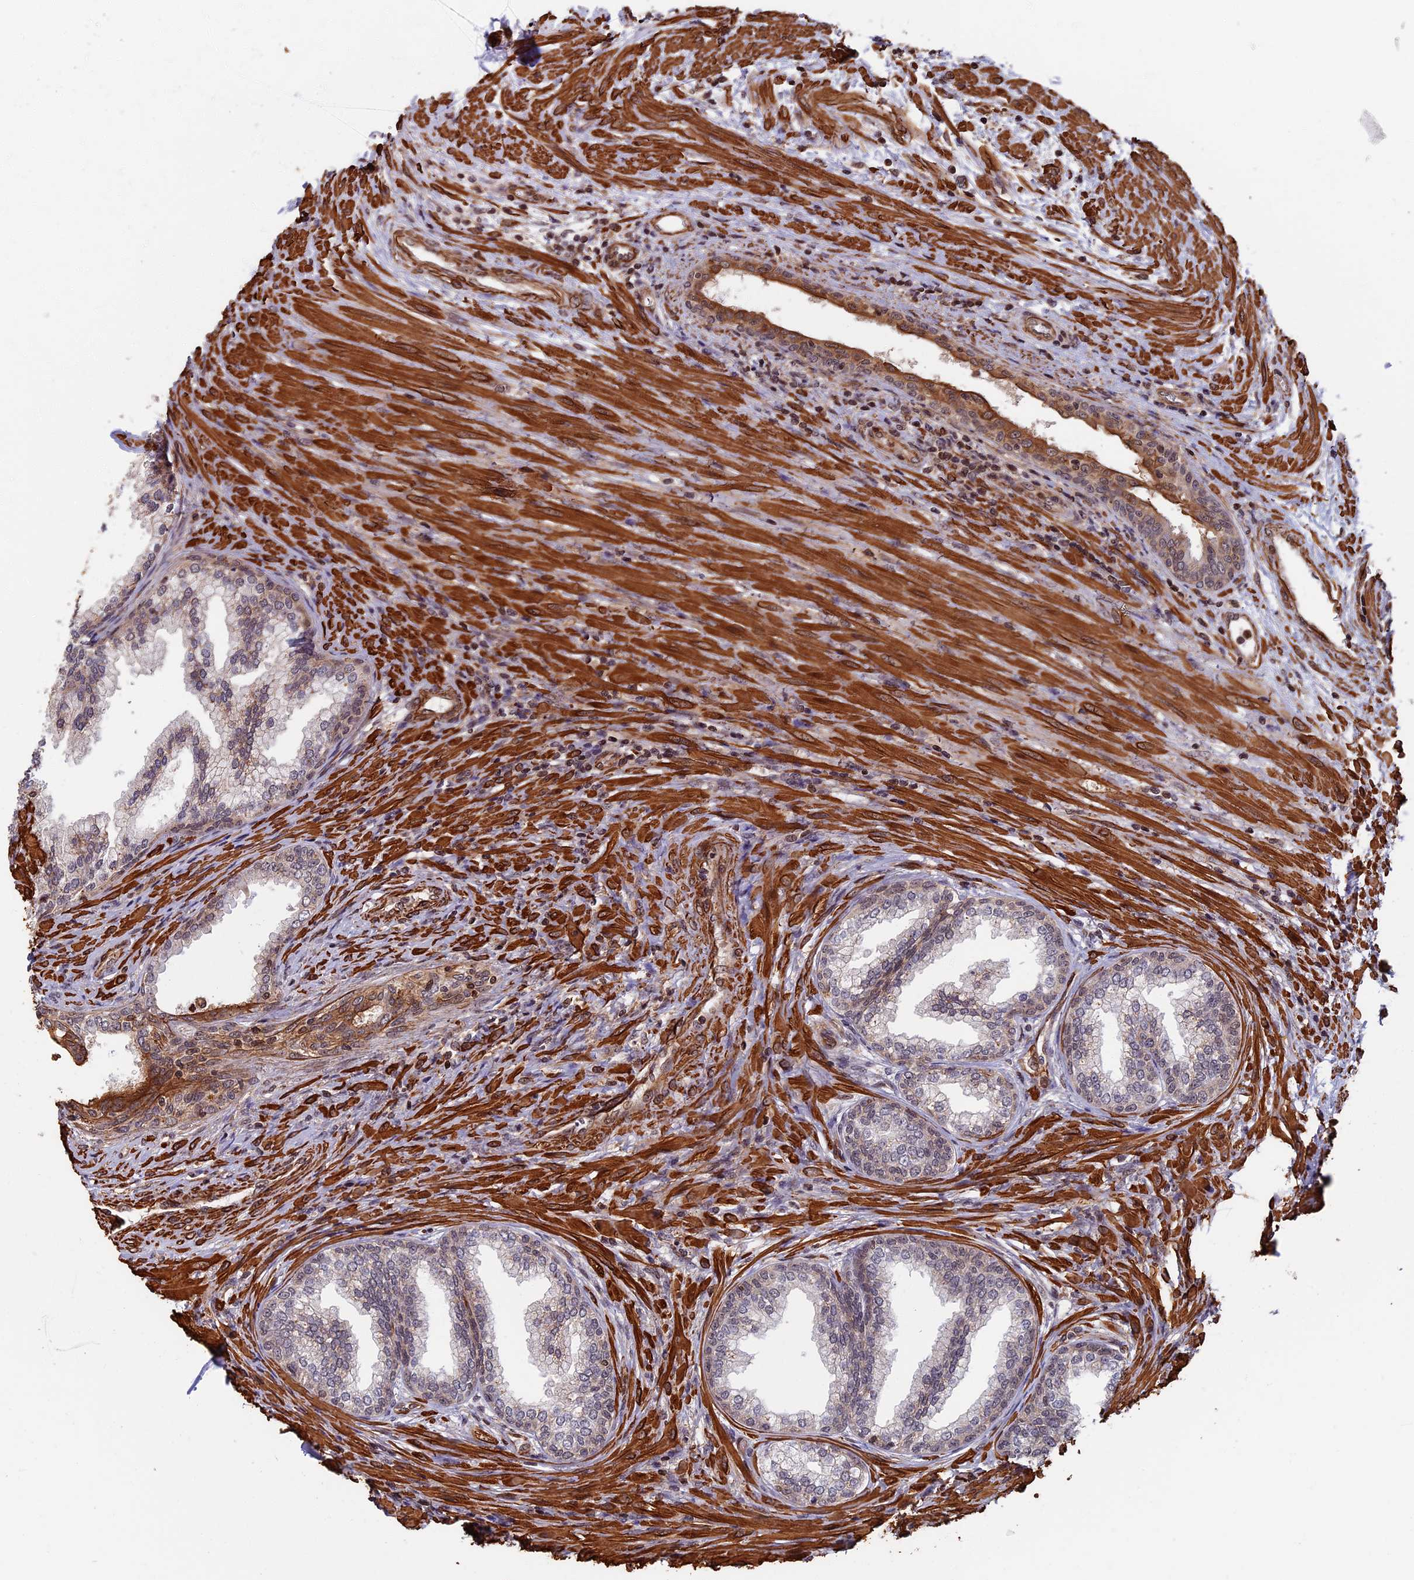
{"staining": {"intensity": "weak", "quantity": "25%-75%", "location": "cytoplasmic/membranous,nuclear"}, "tissue": "prostate", "cell_type": "Glandular cells", "image_type": "normal", "snomed": [{"axis": "morphology", "description": "Normal tissue, NOS"}, {"axis": "topography", "description": "Prostate"}], "caption": "The histopathology image reveals staining of normal prostate, revealing weak cytoplasmic/membranous,nuclear protein positivity (brown color) within glandular cells. (IHC, brightfield microscopy, high magnification).", "gene": "CTDP1", "patient": {"sex": "male", "age": 76}}